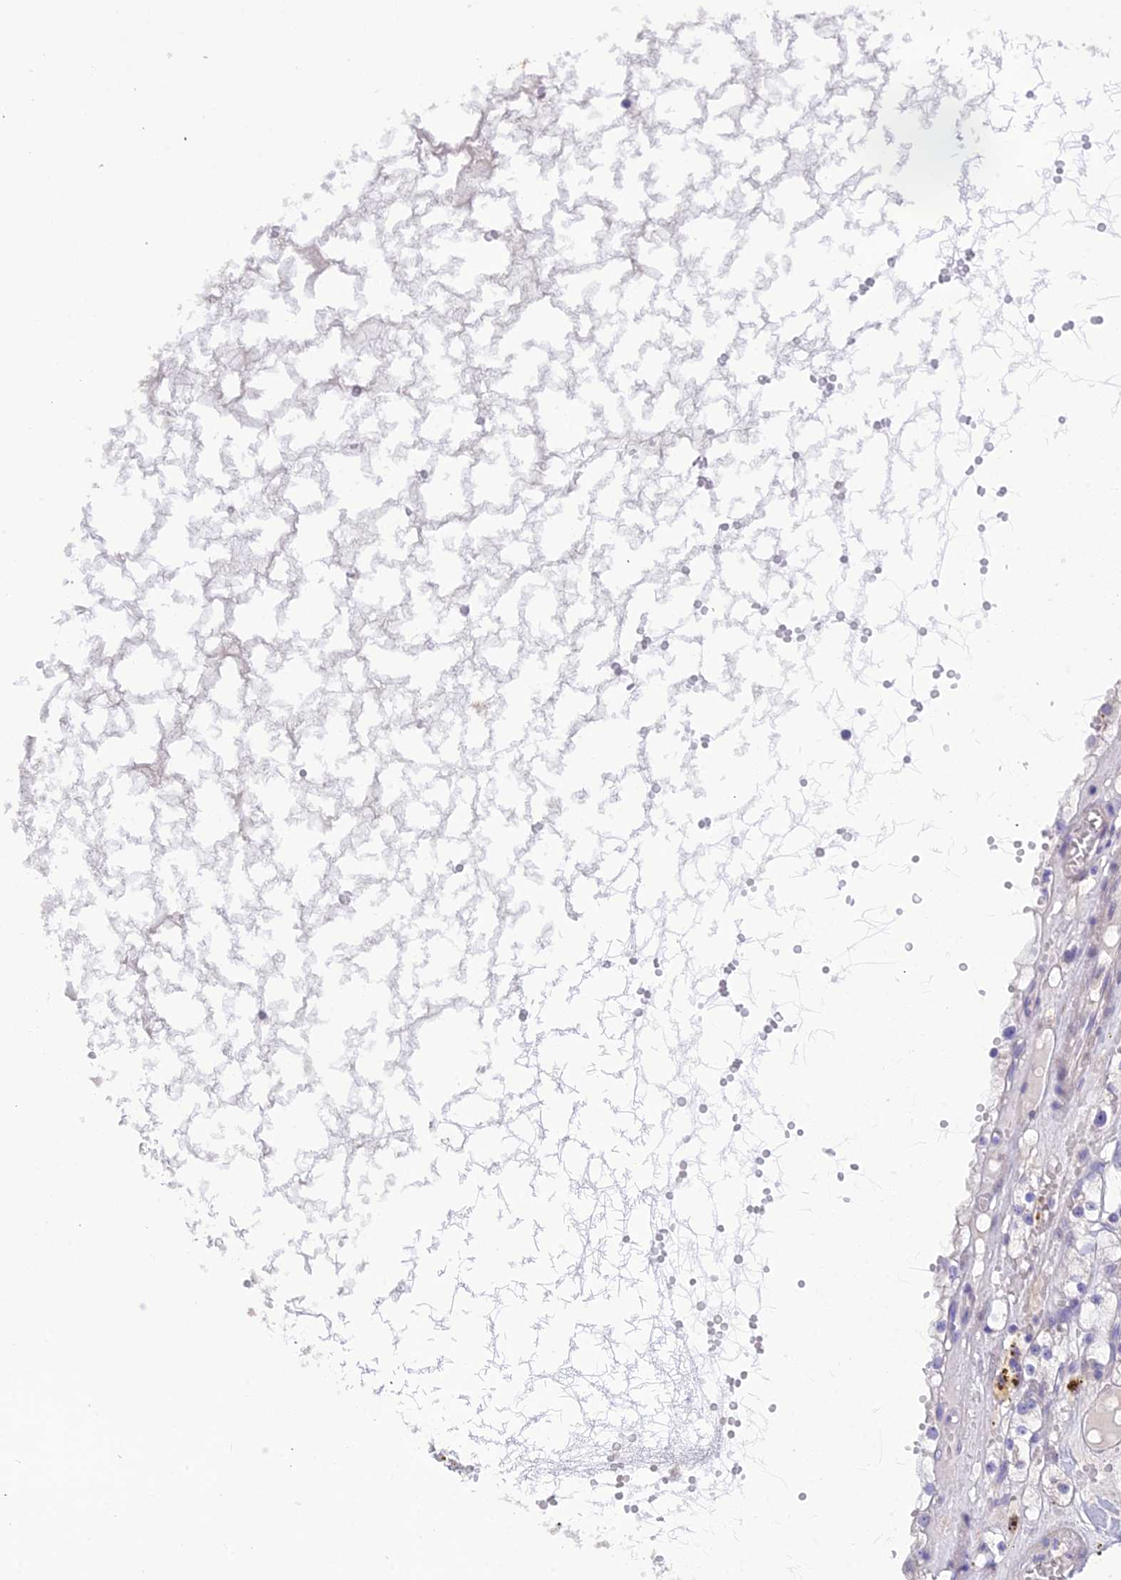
{"staining": {"intensity": "negative", "quantity": "none", "location": "none"}, "tissue": "renal cancer", "cell_type": "Tumor cells", "image_type": "cancer", "snomed": [{"axis": "morphology", "description": "Adenocarcinoma, NOS"}, {"axis": "topography", "description": "Kidney"}], "caption": "A high-resolution micrograph shows immunohistochemistry (IHC) staining of adenocarcinoma (renal), which demonstrates no significant expression in tumor cells. (Brightfield microscopy of DAB (3,3'-diaminobenzidine) immunohistochemistry at high magnification).", "gene": "BMT2", "patient": {"sex": "male", "age": 56}}